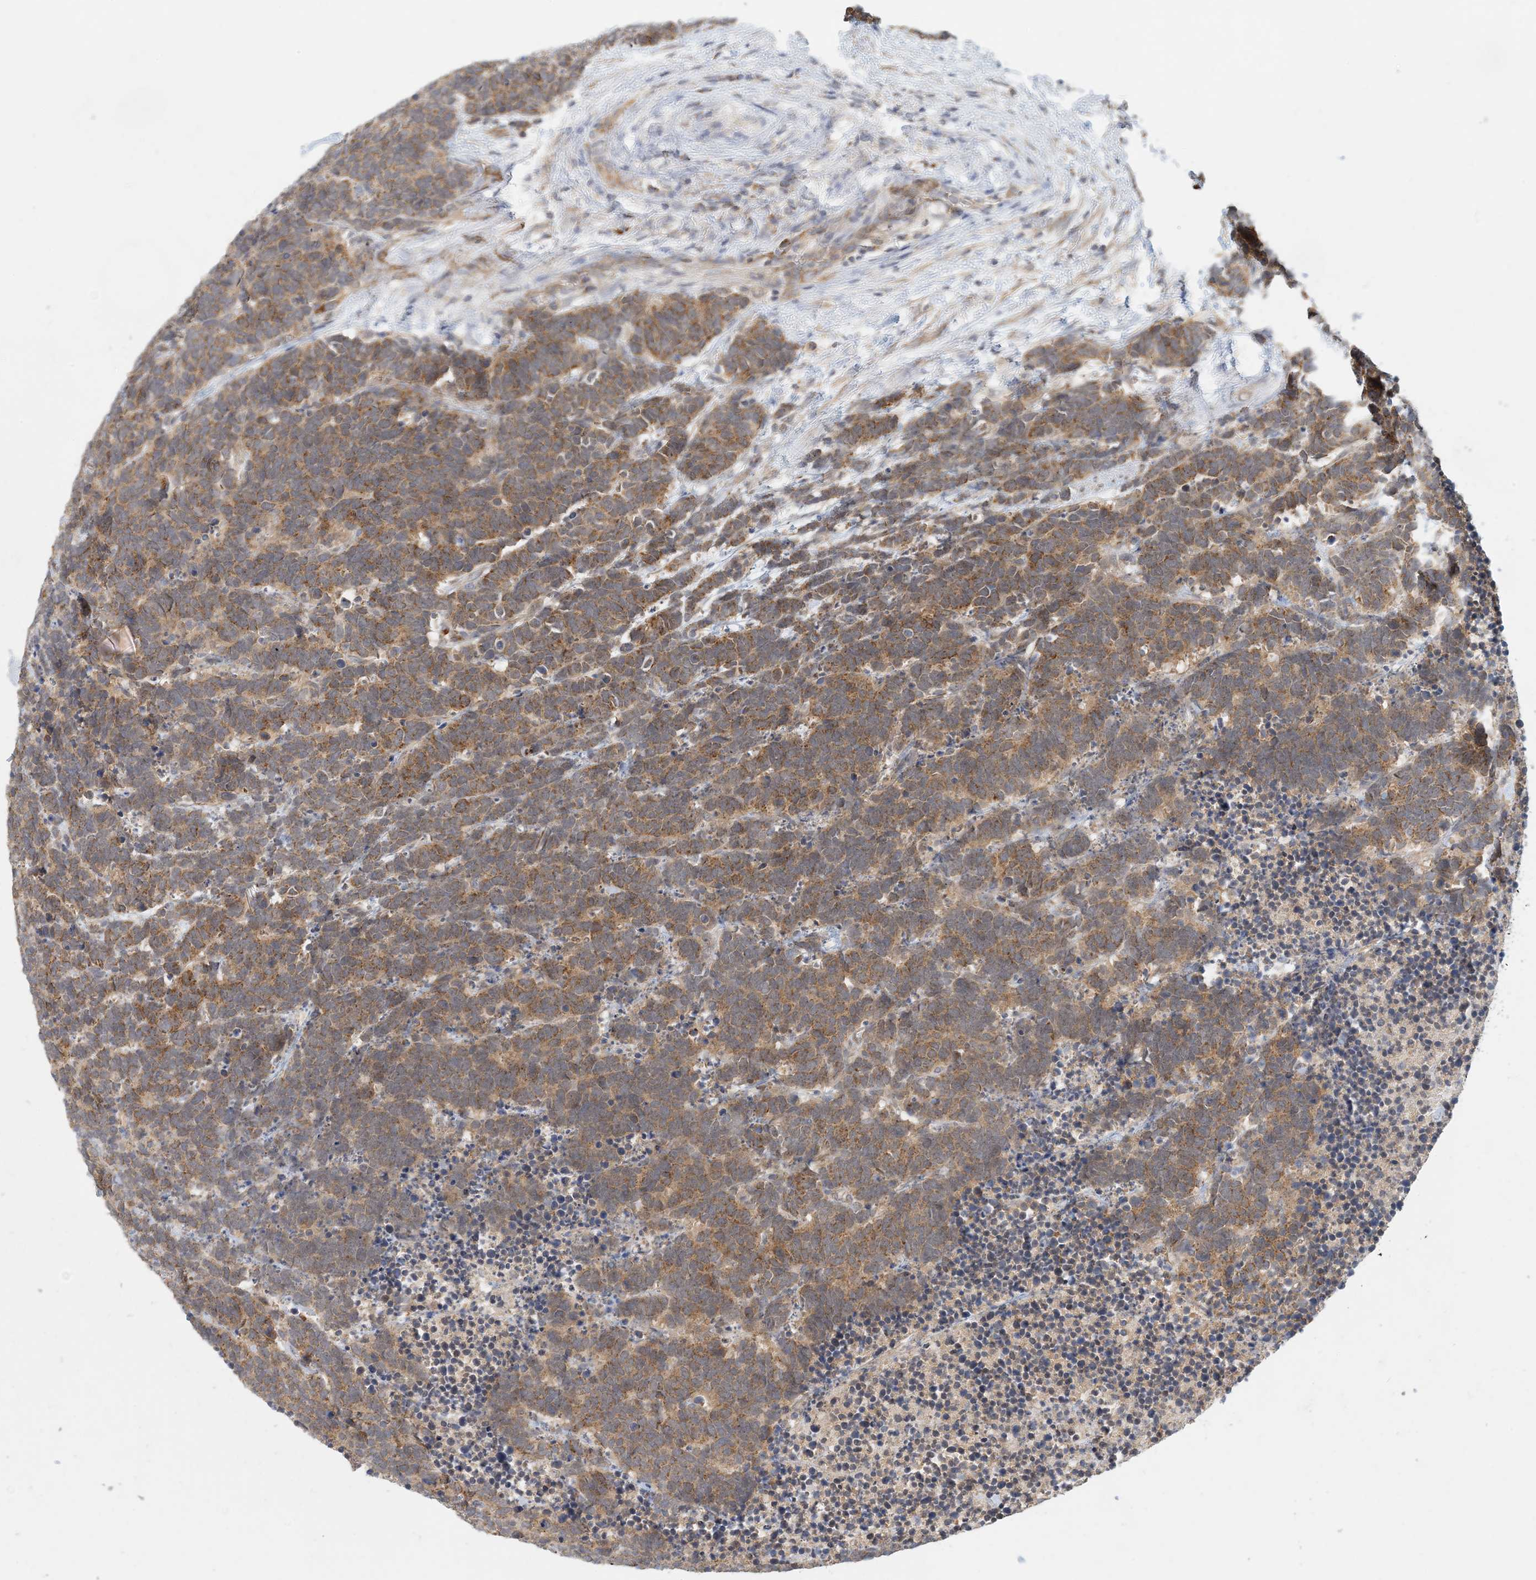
{"staining": {"intensity": "moderate", "quantity": ">75%", "location": "cytoplasmic/membranous"}, "tissue": "carcinoid", "cell_type": "Tumor cells", "image_type": "cancer", "snomed": [{"axis": "morphology", "description": "Carcinoma, NOS"}, {"axis": "morphology", "description": "Carcinoid, malignant, NOS"}, {"axis": "topography", "description": "Urinary bladder"}], "caption": "Immunohistochemistry image of neoplastic tissue: malignant carcinoid stained using IHC displays medium levels of moderate protein expression localized specifically in the cytoplasmic/membranous of tumor cells, appearing as a cytoplasmic/membranous brown color.", "gene": "ZBTB3", "patient": {"sex": "male", "age": 57}}